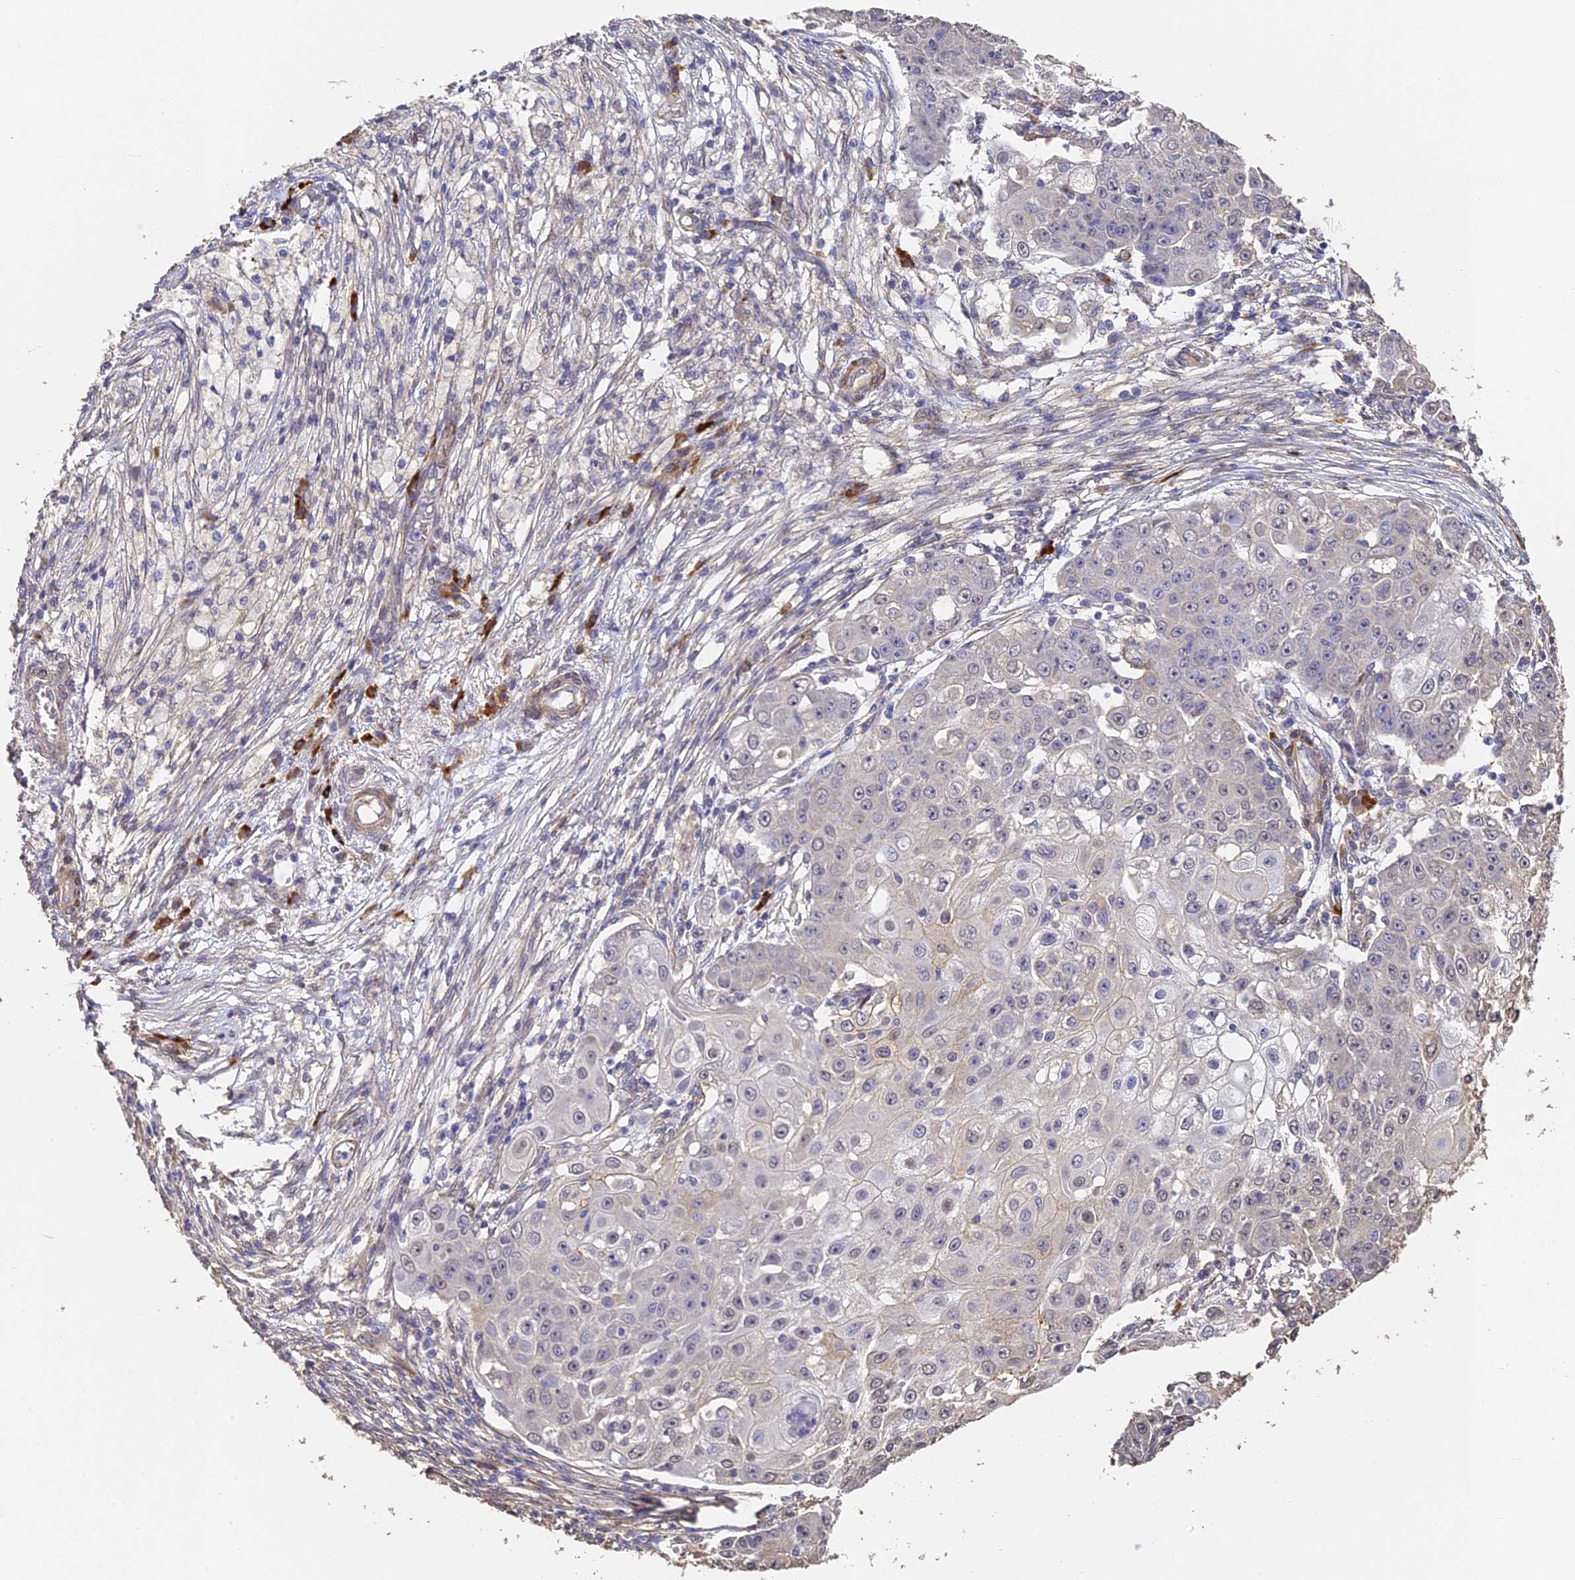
{"staining": {"intensity": "negative", "quantity": "none", "location": "none"}, "tissue": "ovarian cancer", "cell_type": "Tumor cells", "image_type": "cancer", "snomed": [{"axis": "morphology", "description": "Carcinoma, endometroid"}, {"axis": "topography", "description": "Ovary"}], "caption": "IHC micrograph of human endometroid carcinoma (ovarian) stained for a protein (brown), which exhibits no positivity in tumor cells.", "gene": "SLC11A1", "patient": {"sex": "female", "age": 42}}